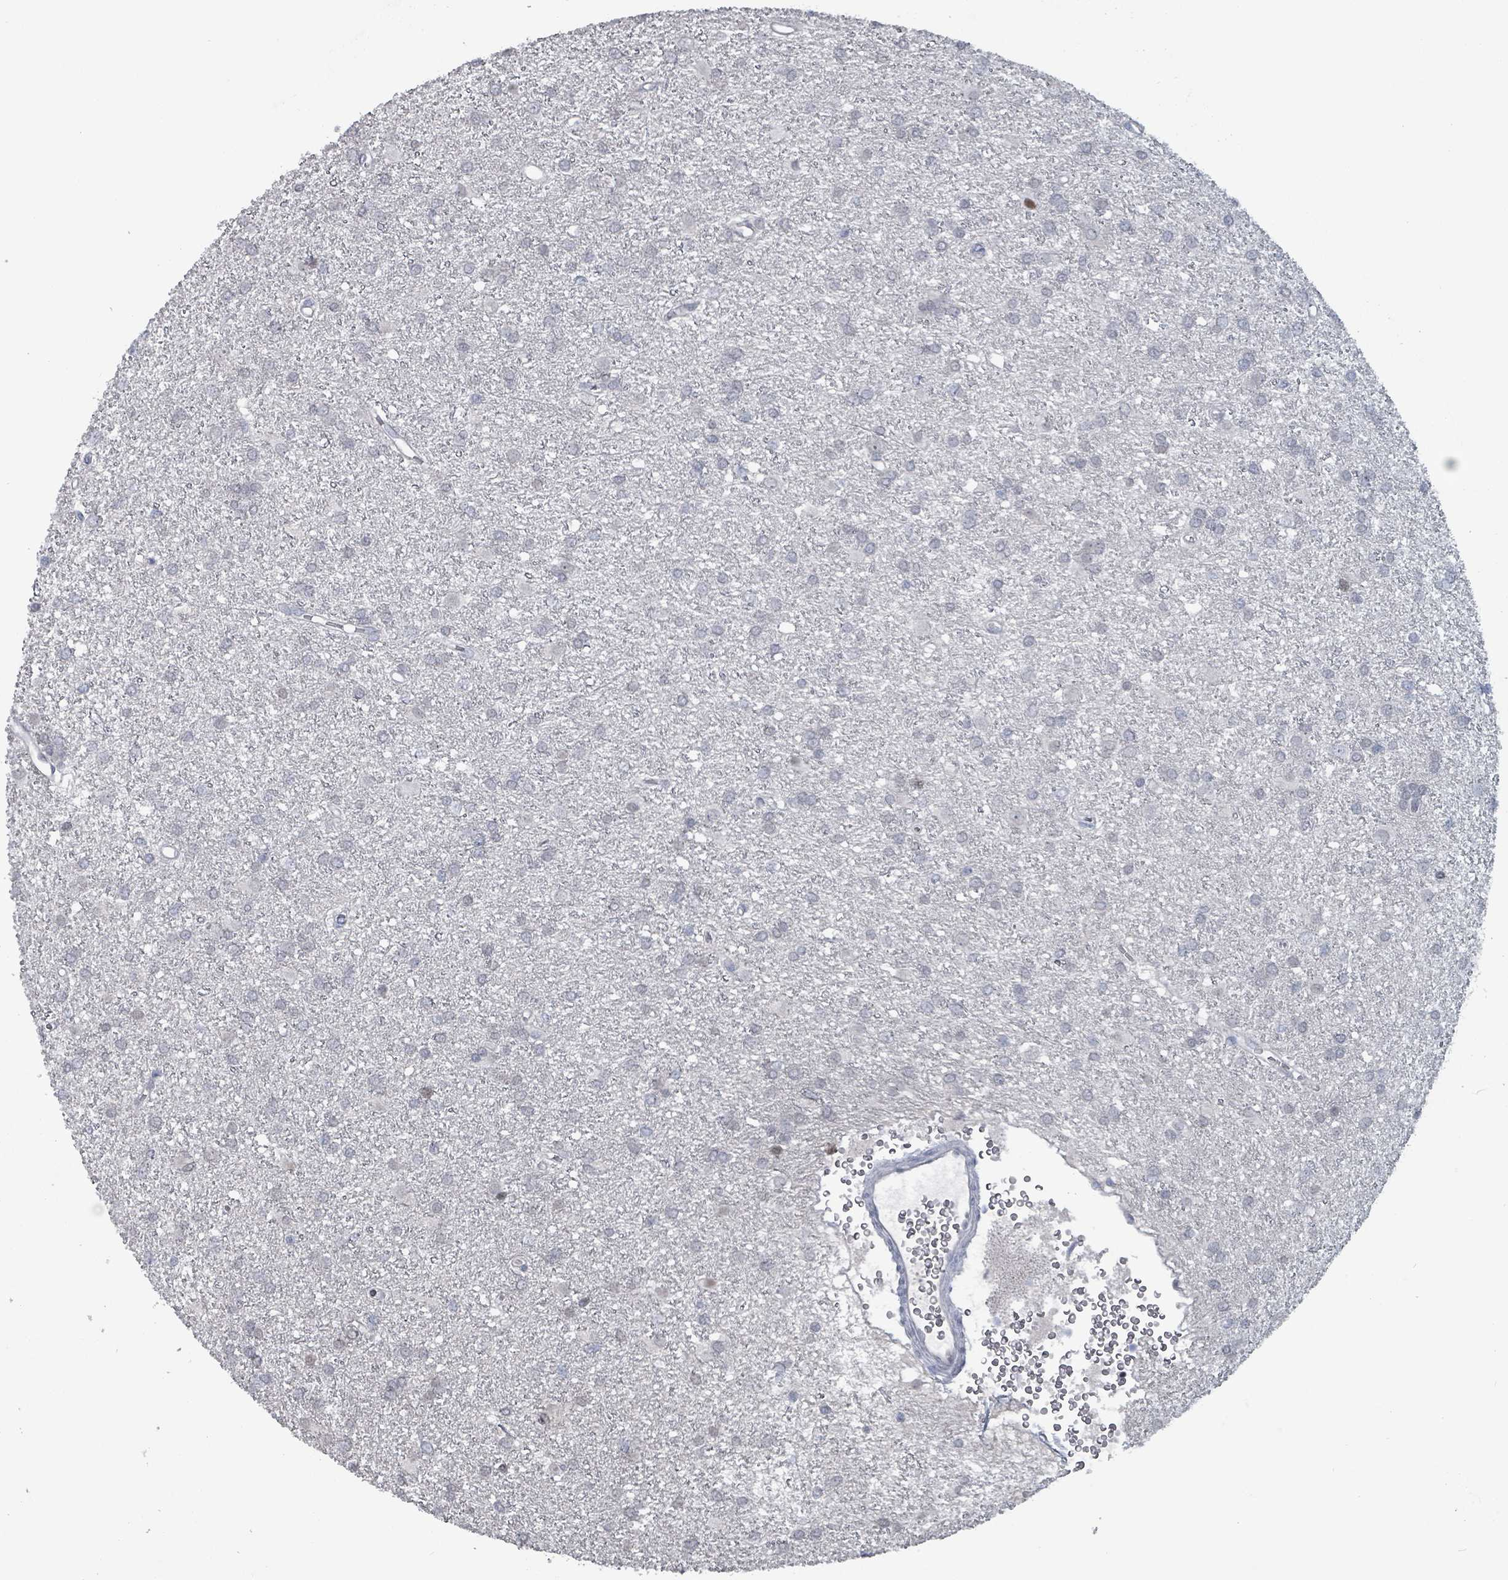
{"staining": {"intensity": "negative", "quantity": "none", "location": "none"}, "tissue": "glioma", "cell_type": "Tumor cells", "image_type": "cancer", "snomed": [{"axis": "morphology", "description": "Glioma, malignant, High grade"}, {"axis": "topography", "description": "Brain"}], "caption": "Micrograph shows no protein expression in tumor cells of malignant high-grade glioma tissue.", "gene": "BIVM", "patient": {"sex": "female", "age": 50}}